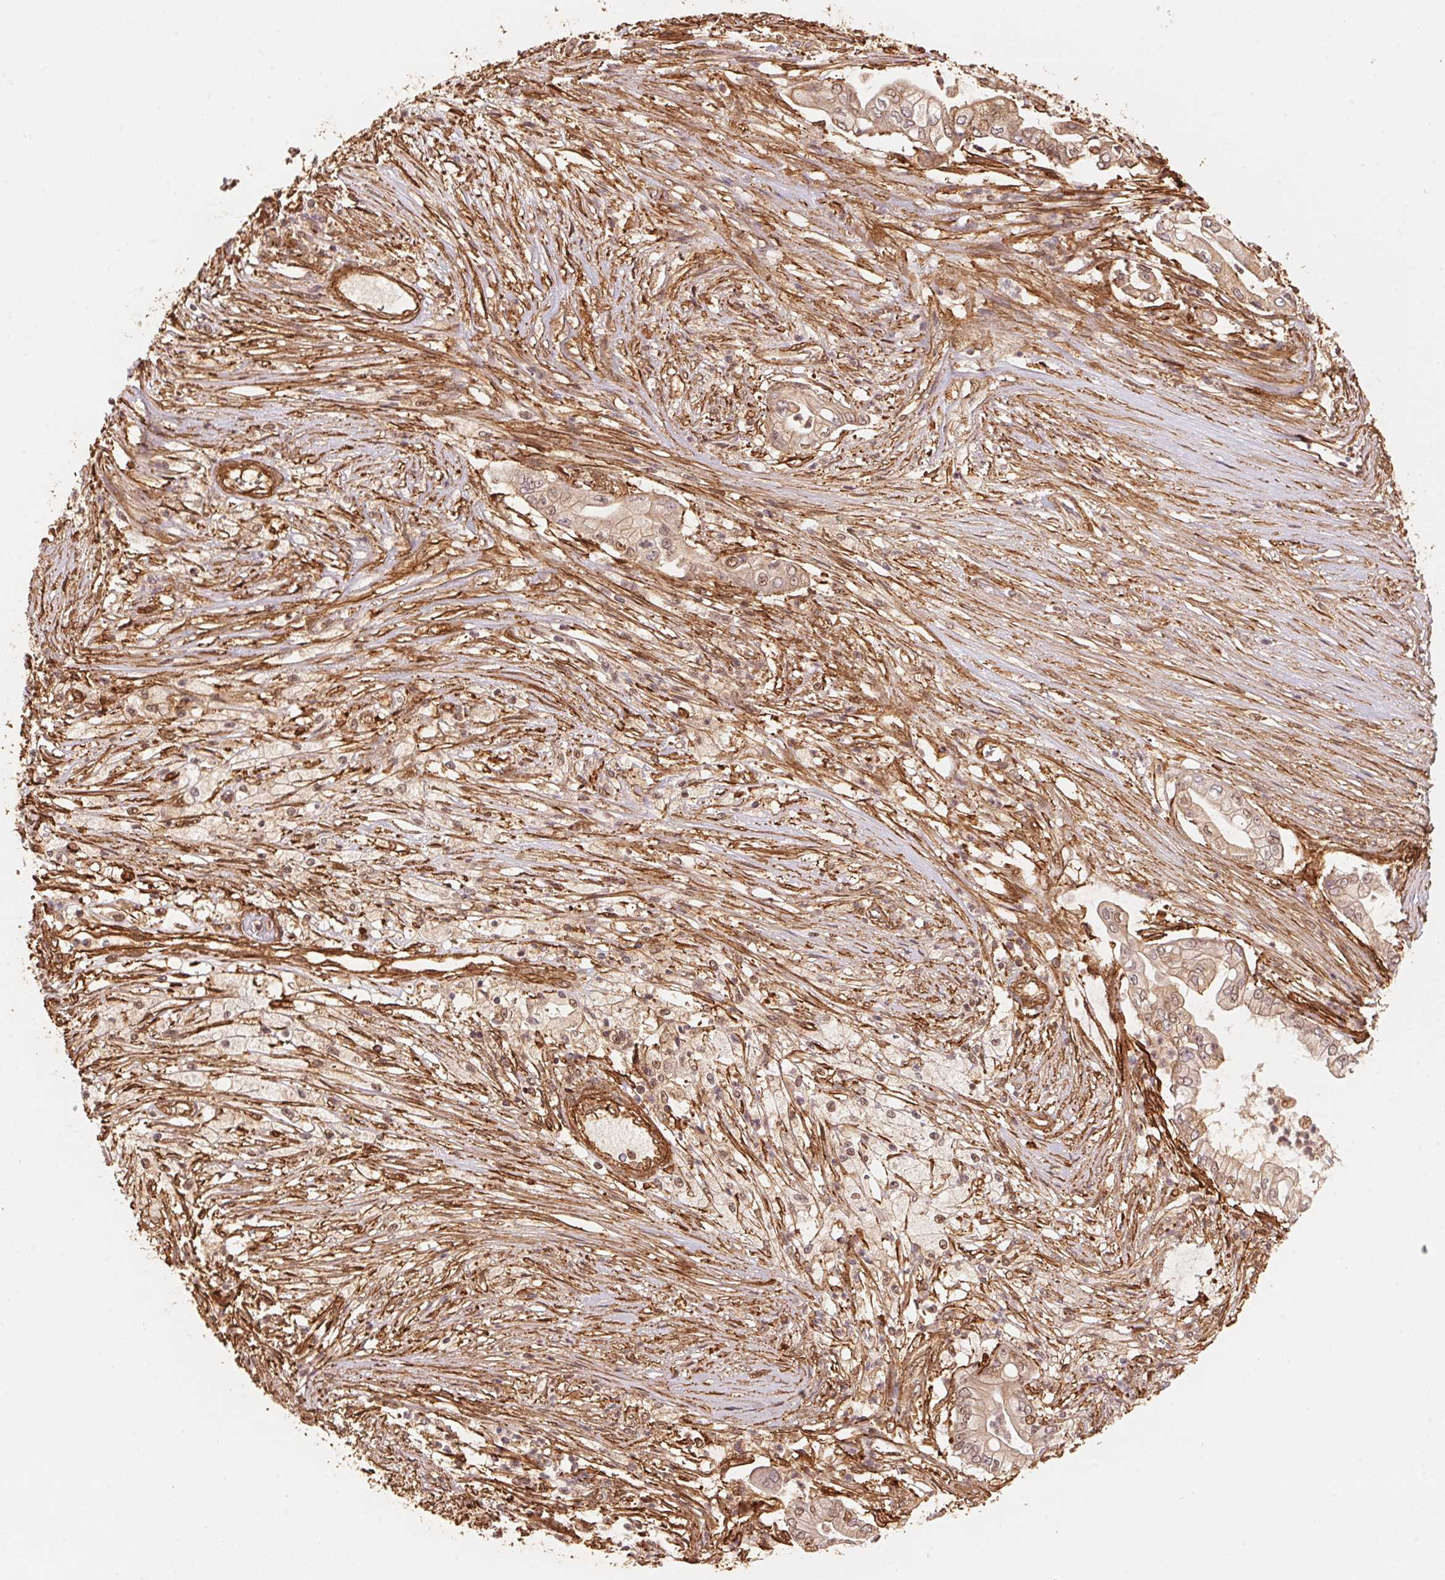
{"staining": {"intensity": "moderate", "quantity": "25%-75%", "location": "nuclear"}, "tissue": "pancreatic cancer", "cell_type": "Tumor cells", "image_type": "cancer", "snomed": [{"axis": "morphology", "description": "Adenocarcinoma, NOS"}, {"axis": "topography", "description": "Pancreas"}], "caption": "Approximately 25%-75% of tumor cells in human adenocarcinoma (pancreatic) show moderate nuclear protein expression as visualized by brown immunohistochemical staining.", "gene": "TNIP2", "patient": {"sex": "female", "age": 69}}